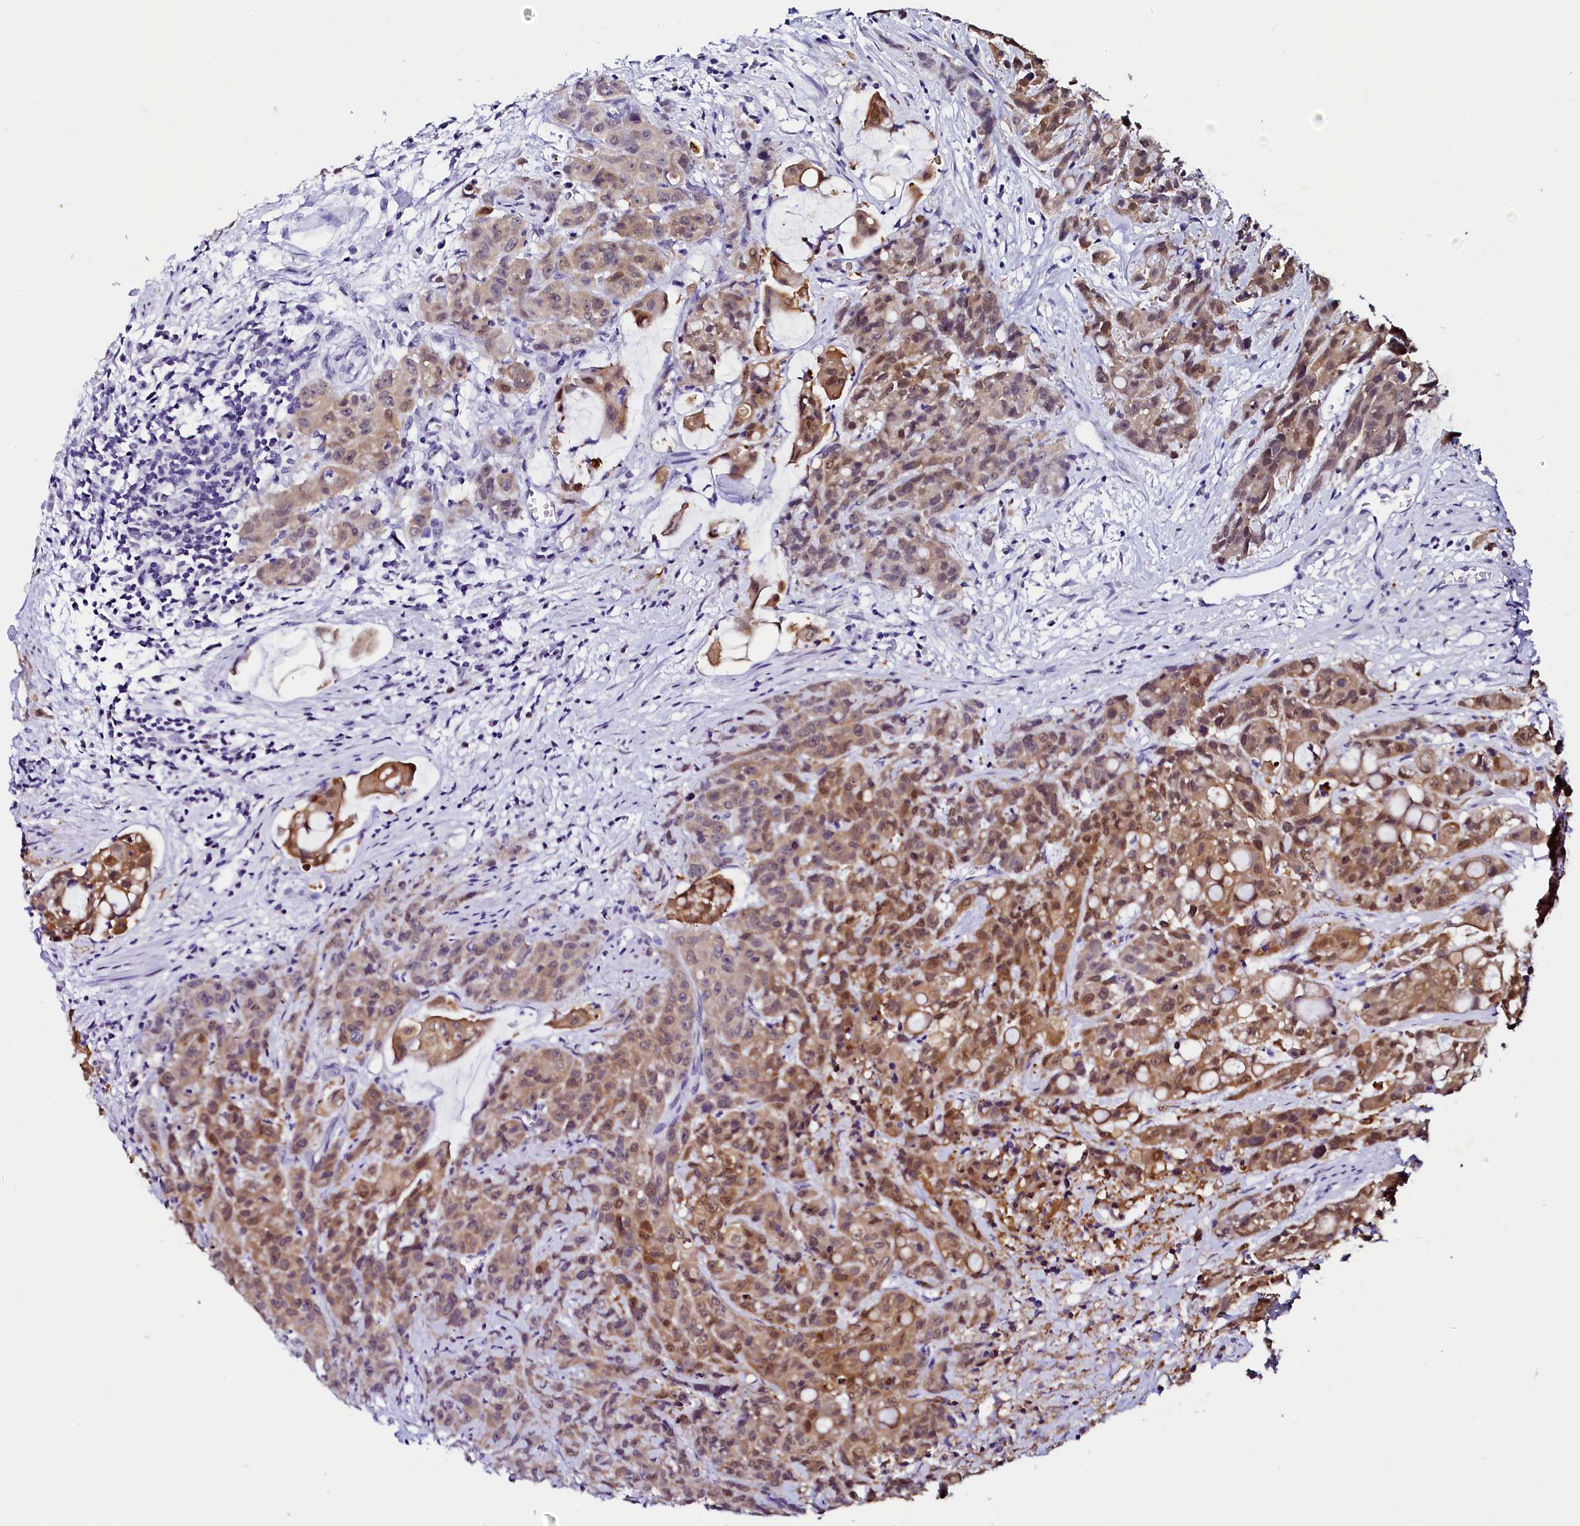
{"staining": {"intensity": "moderate", "quantity": ">75%", "location": "cytoplasmic/membranous,nuclear"}, "tissue": "colorectal cancer", "cell_type": "Tumor cells", "image_type": "cancer", "snomed": [{"axis": "morphology", "description": "Adenocarcinoma, NOS"}, {"axis": "topography", "description": "Colon"}], "caption": "High-power microscopy captured an immunohistochemistry (IHC) histopathology image of colorectal cancer (adenocarcinoma), revealing moderate cytoplasmic/membranous and nuclear staining in about >75% of tumor cells.", "gene": "SORD", "patient": {"sex": "male", "age": 62}}